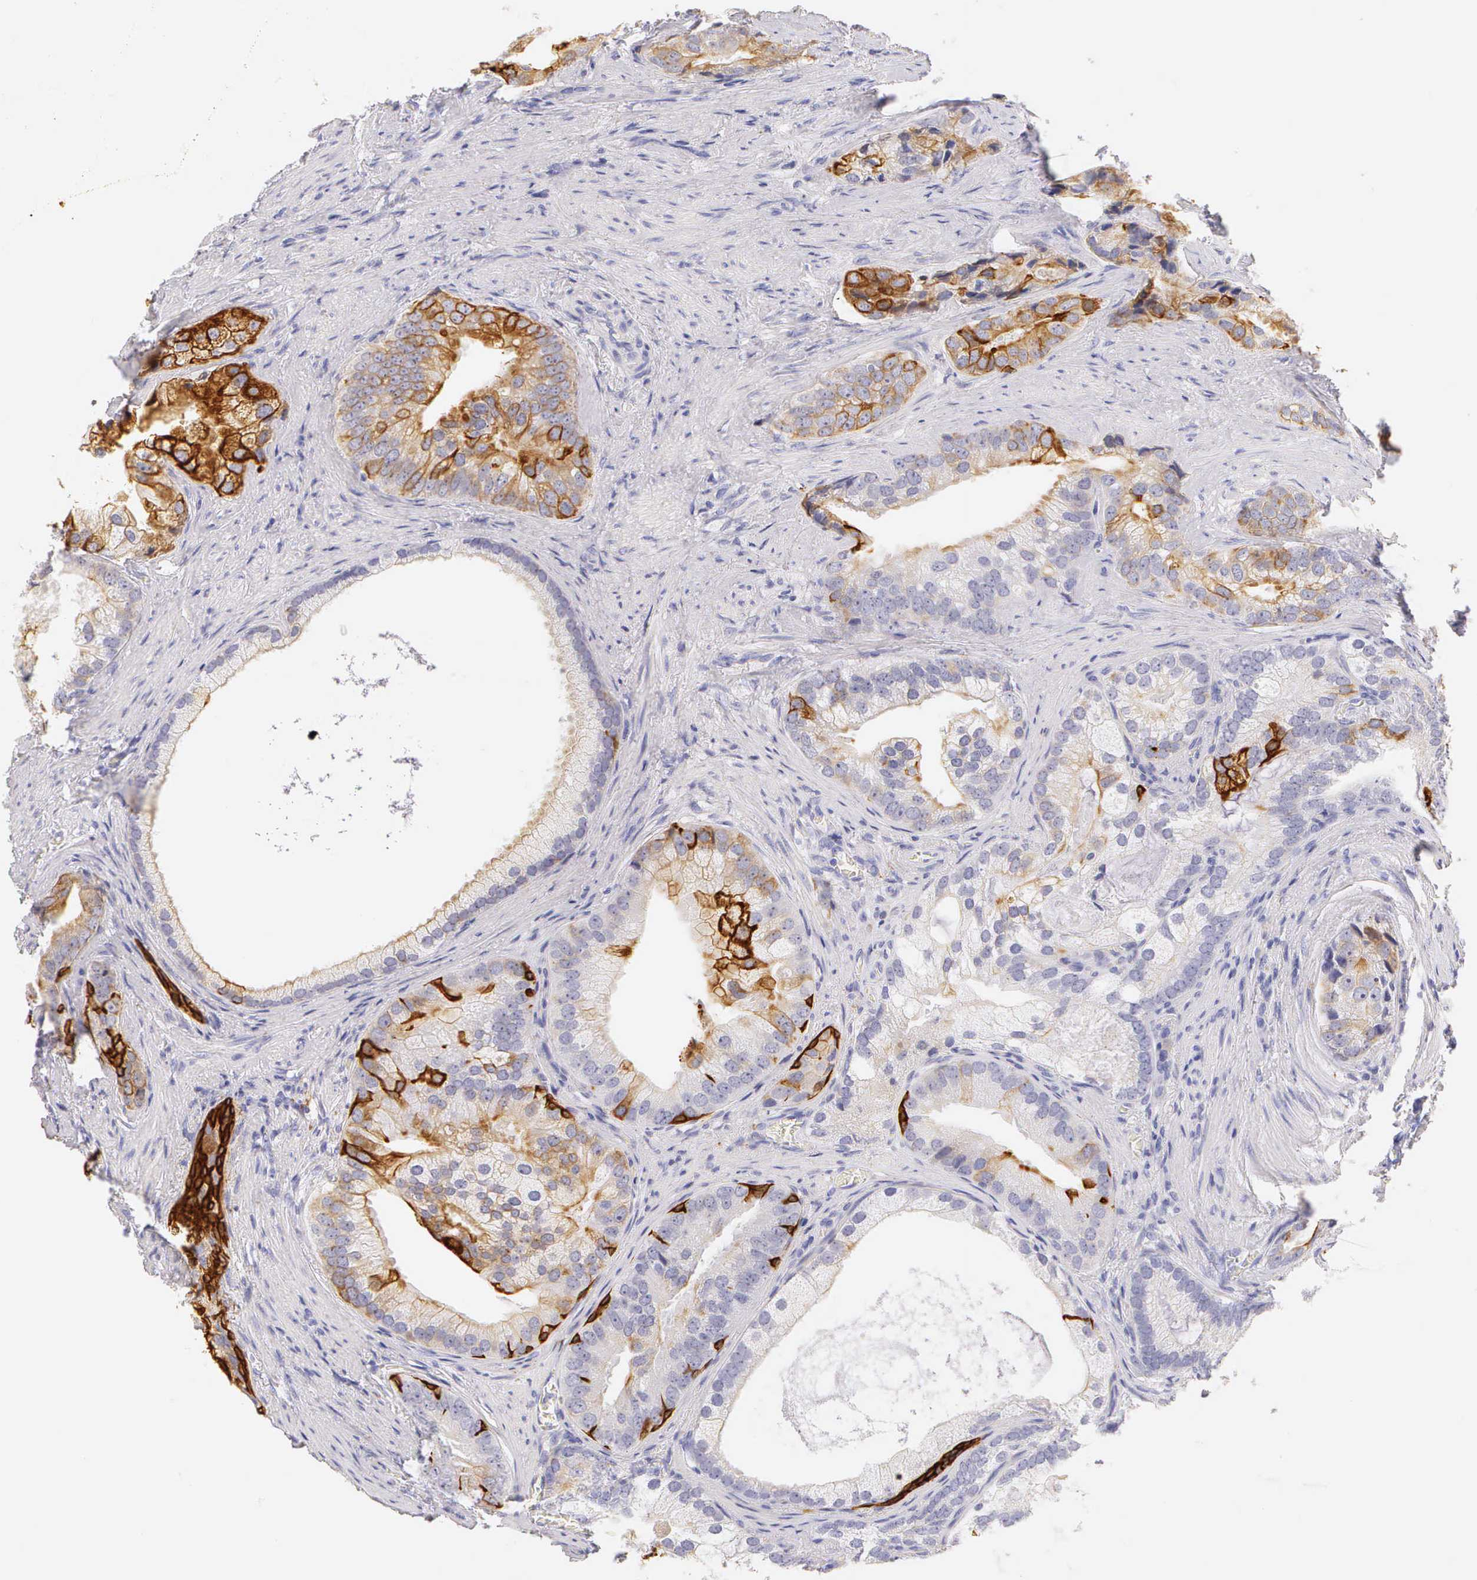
{"staining": {"intensity": "moderate", "quantity": "<25%", "location": "cytoplasmic/membranous"}, "tissue": "prostate cancer", "cell_type": "Tumor cells", "image_type": "cancer", "snomed": [{"axis": "morphology", "description": "Adenocarcinoma, Low grade"}, {"axis": "topography", "description": "Prostate"}], "caption": "Human prostate cancer stained for a protein (brown) displays moderate cytoplasmic/membranous positive expression in approximately <25% of tumor cells.", "gene": "KRT17", "patient": {"sex": "male", "age": 71}}